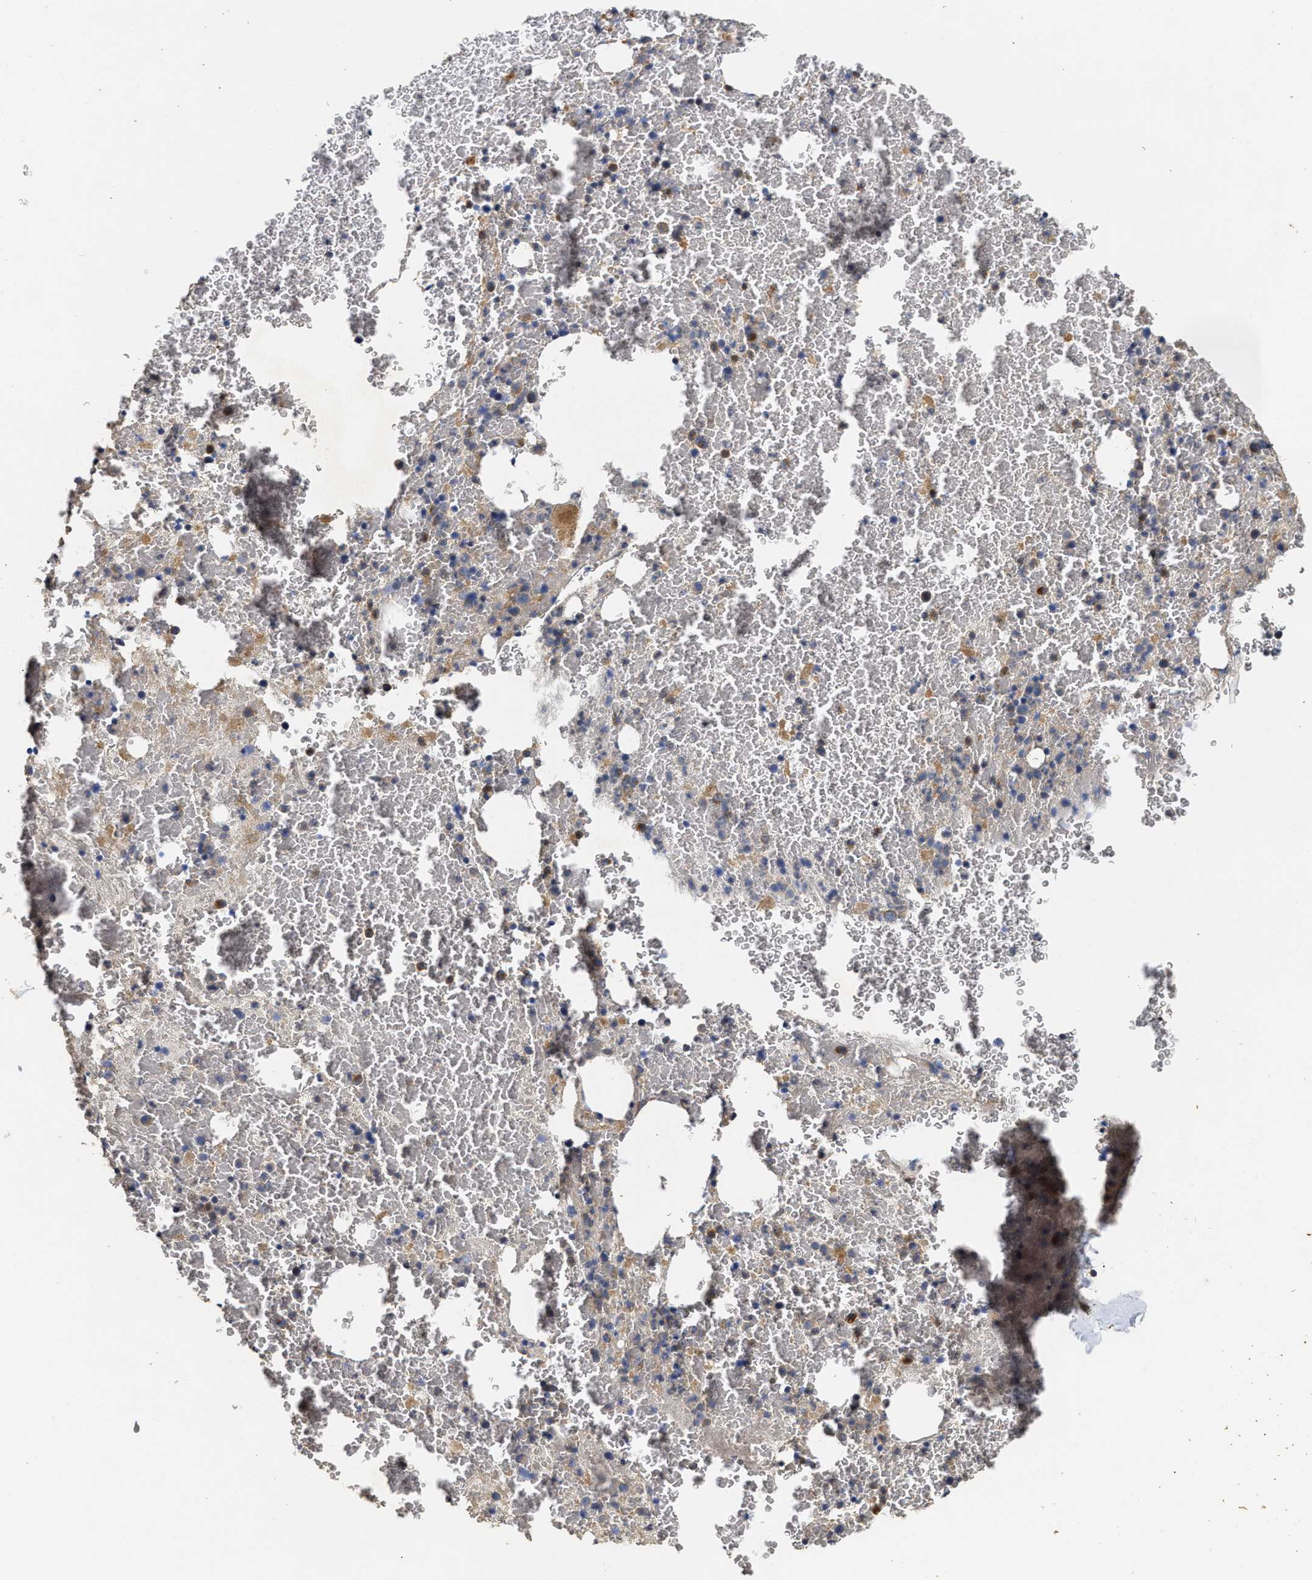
{"staining": {"intensity": "moderate", "quantity": "25%-75%", "location": "cytoplasmic/membranous"}, "tissue": "bone marrow", "cell_type": "Hematopoietic cells", "image_type": "normal", "snomed": [{"axis": "morphology", "description": "Normal tissue, NOS"}, {"axis": "morphology", "description": "Inflammation, NOS"}, {"axis": "topography", "description": "Bone marrow"}], "caption": "Unremarkable bone marrow reveals moderate cytoplasmic/membranous expression in about 25%-75% of hematopoietic cells, visualized by immunohistochemistry. The protein is stained brown, and the nuclei are stained in blue (DAB (3,3'-diaminobenzidine) IHC with brightfield microscopy, high magnification).", "gene": "NAV1", "patient": {"sex": "male", "age": 47}}